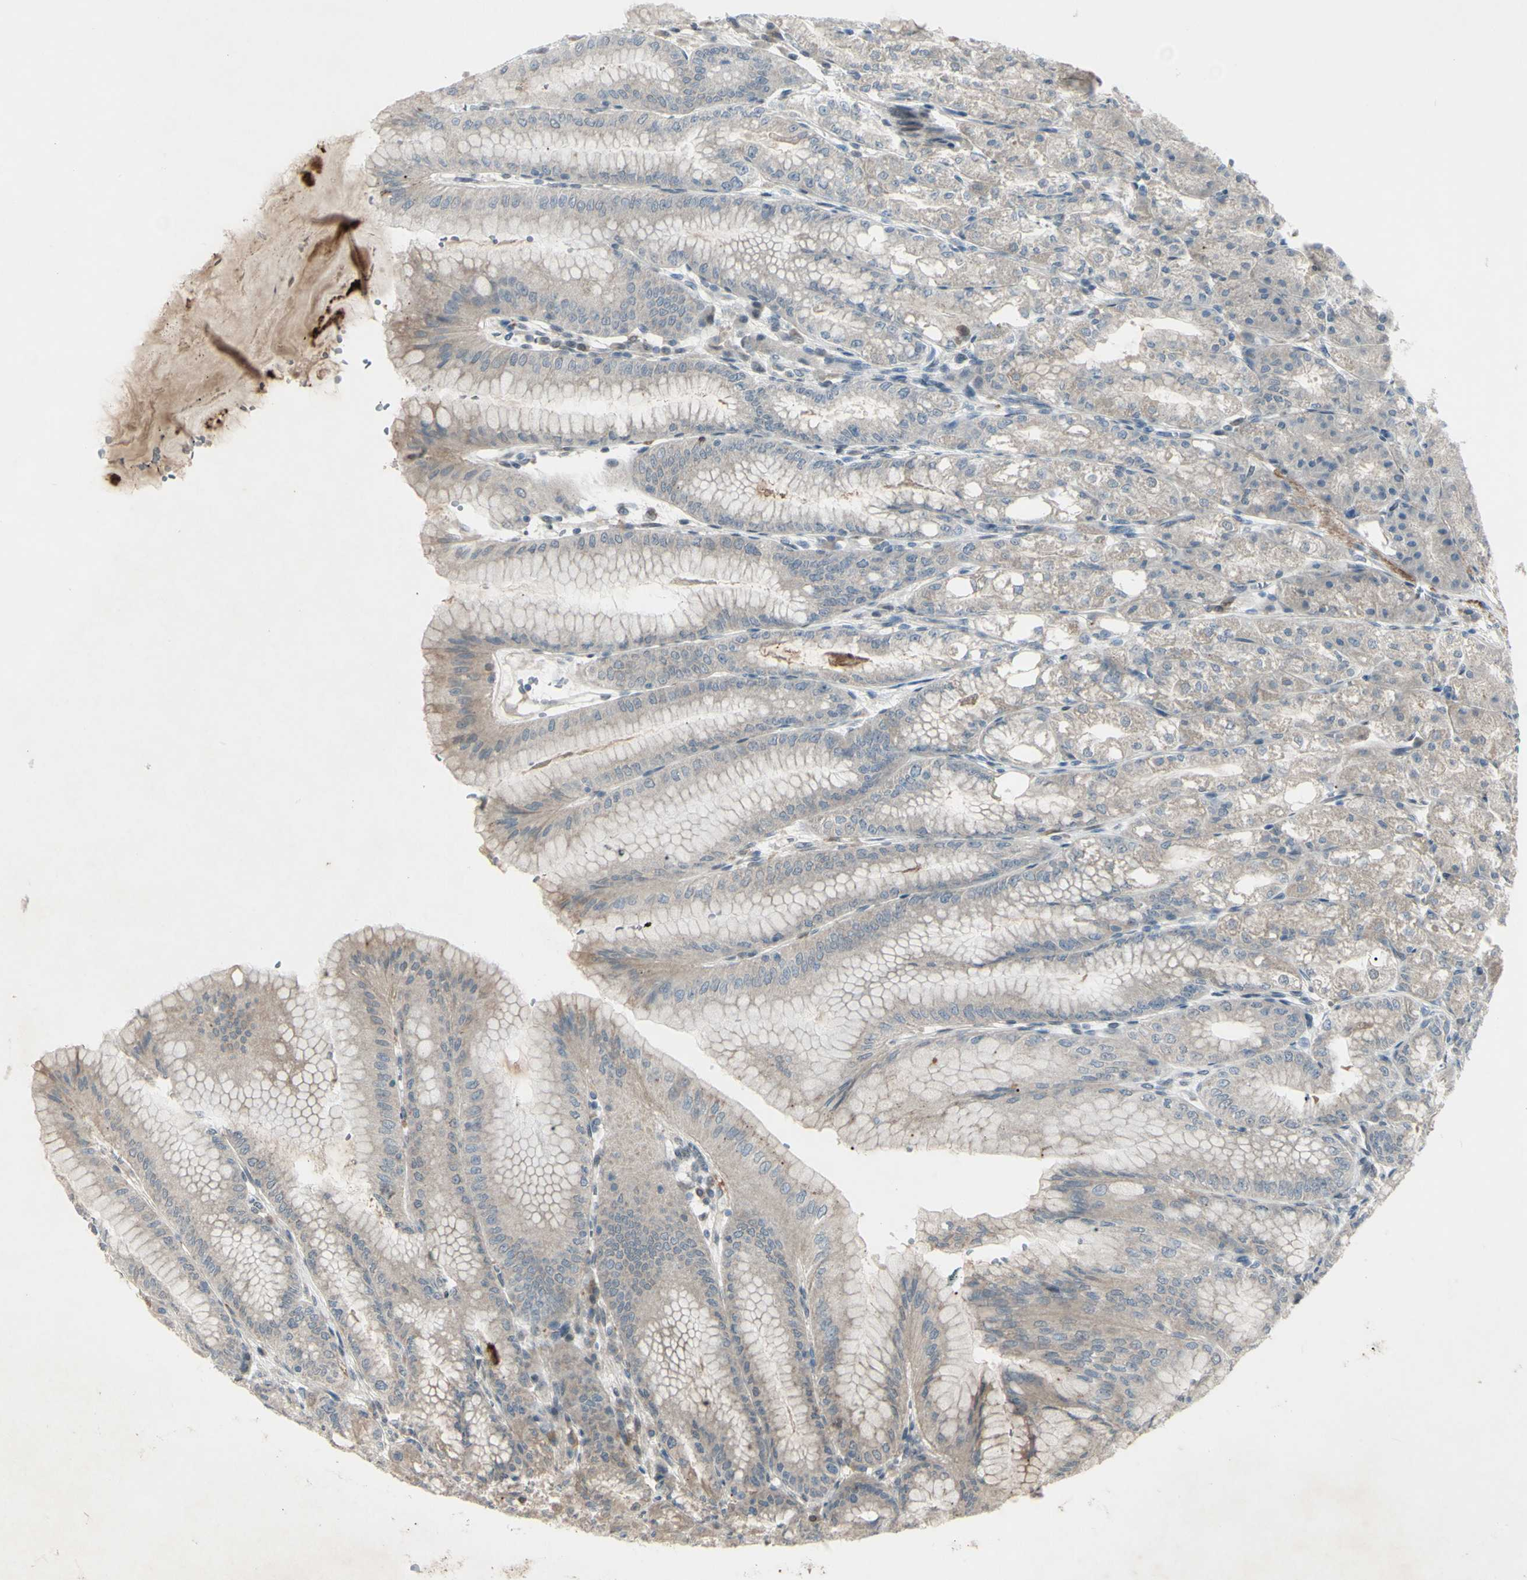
{"staining": {"intensity": "weak", "quantity": ">75%", "location": "cytoplasmic/membranous,nuclear"}, "tissue": "stomach", "cell_type": "Glandular cells", "image_type": "normal", "snomed": [{"axis": "morphology", "description": "Normal tissue, NOS"}, {"axis": "topography", "description": "Stomach, lower"}], "caption": "A brown stain highlights weak cytoplasmic/membranous,nuclear positivity of a protein in glandular cells of normal stomach. The protein is shown in brown color, while the nuclei are stained blue.", "gene": "FGFR2", "patient": {"sex": "male", "age": 71}}